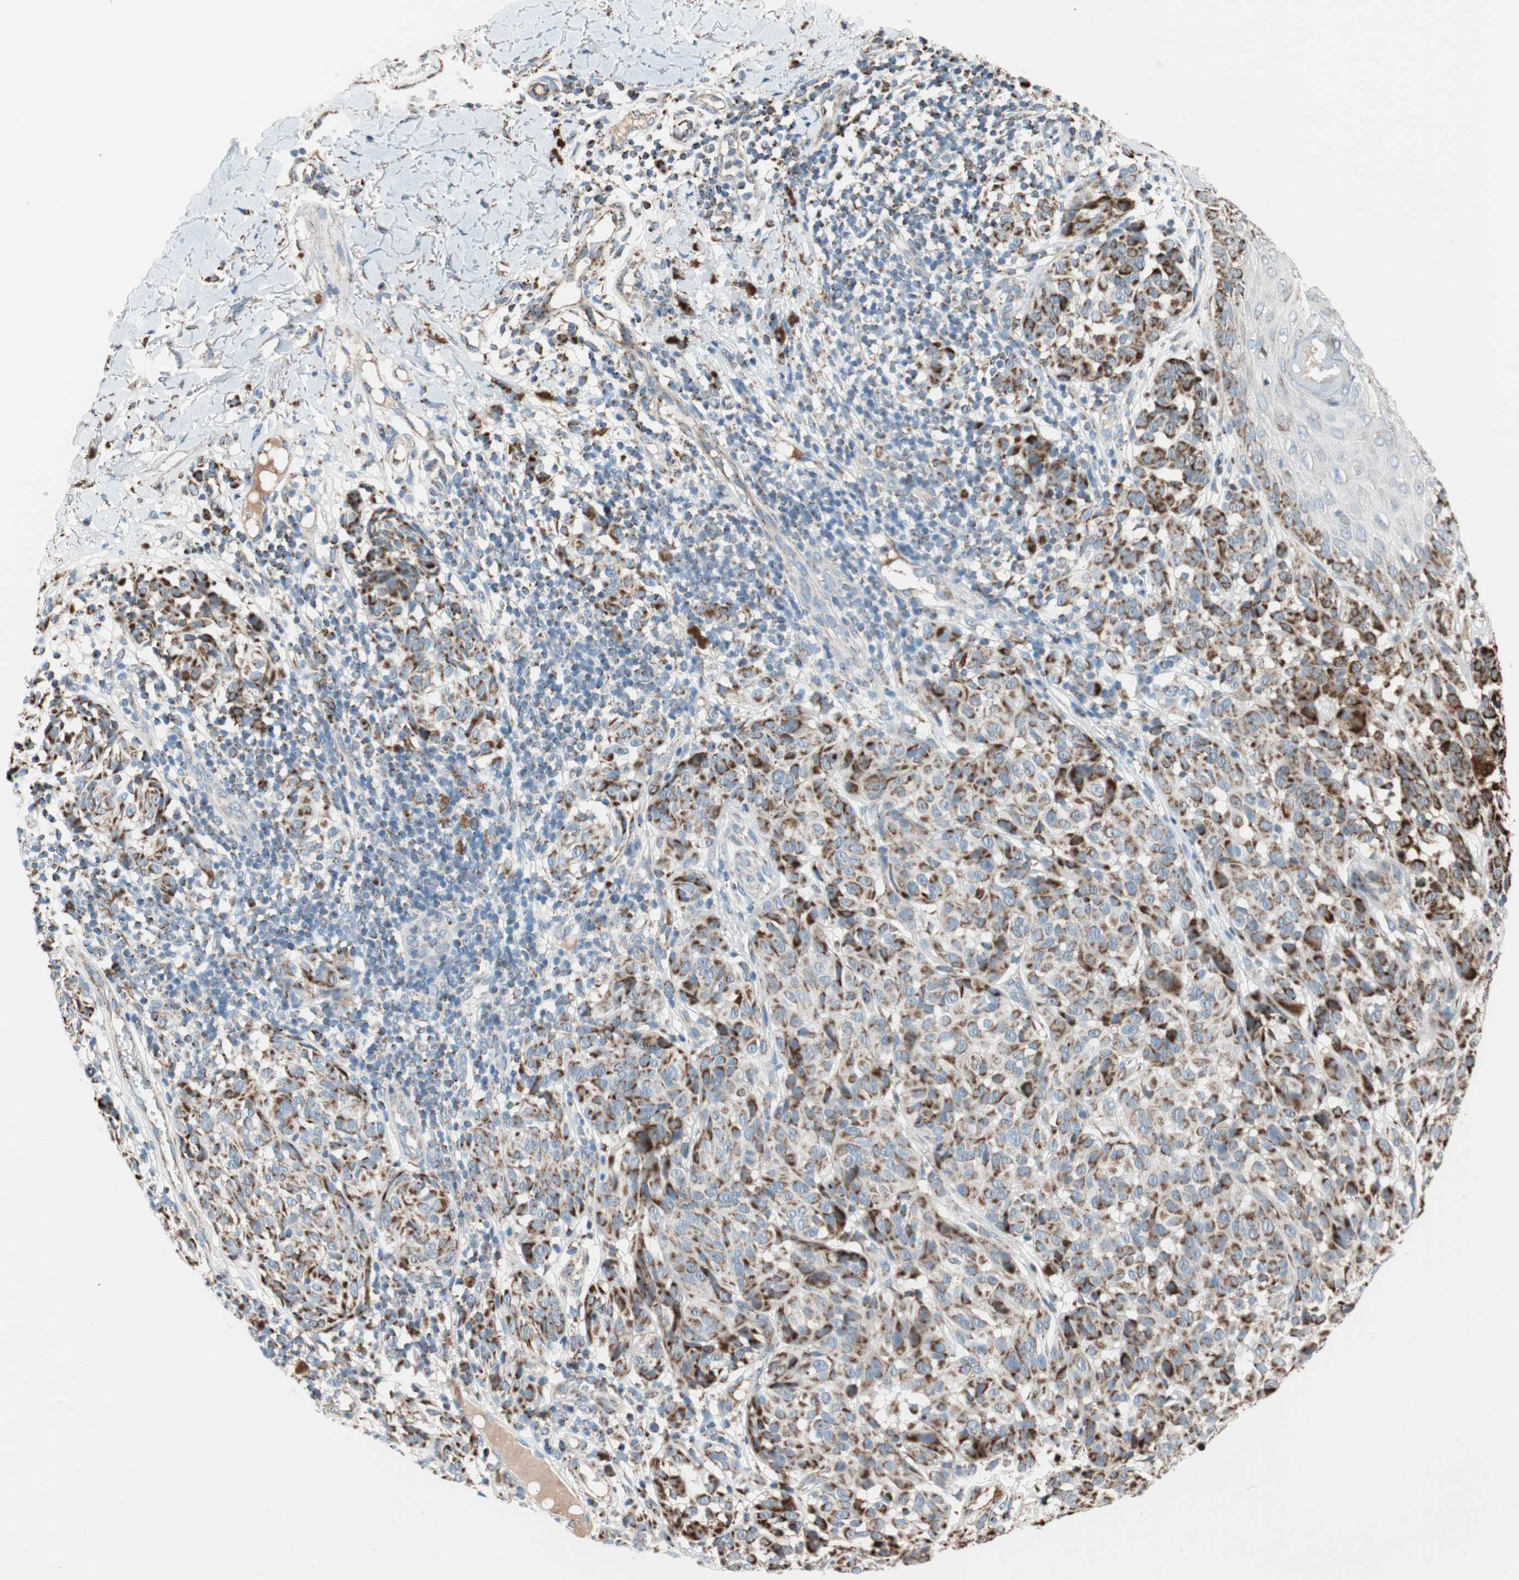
{"staining": {"intensity": "strong", "quantity": ">75%", "location": "cytoplasmic/membranous"}, "tissue": "melanoma", "cell_type": "Tumor cells", "image_type": "cancer", "snomed": [{"axis": "morphology", "description": "Malignant melanoma, NOS"}, {"axis": "topography", "description": "Skin"}], "caption": "The histopathology image demonstrates staining of melanoma, revealing strong cytoplasmic/membranous protein positivity (brown color) within tumor cells. The protein is stained brown, and the nuclei are stained in blue (DAB (3,3'-diaminobenzidine) IHC with brightfield microscopy, high magnification).", "gene": "PCSK4", "patient": {"sex": "female", "age": 46}}